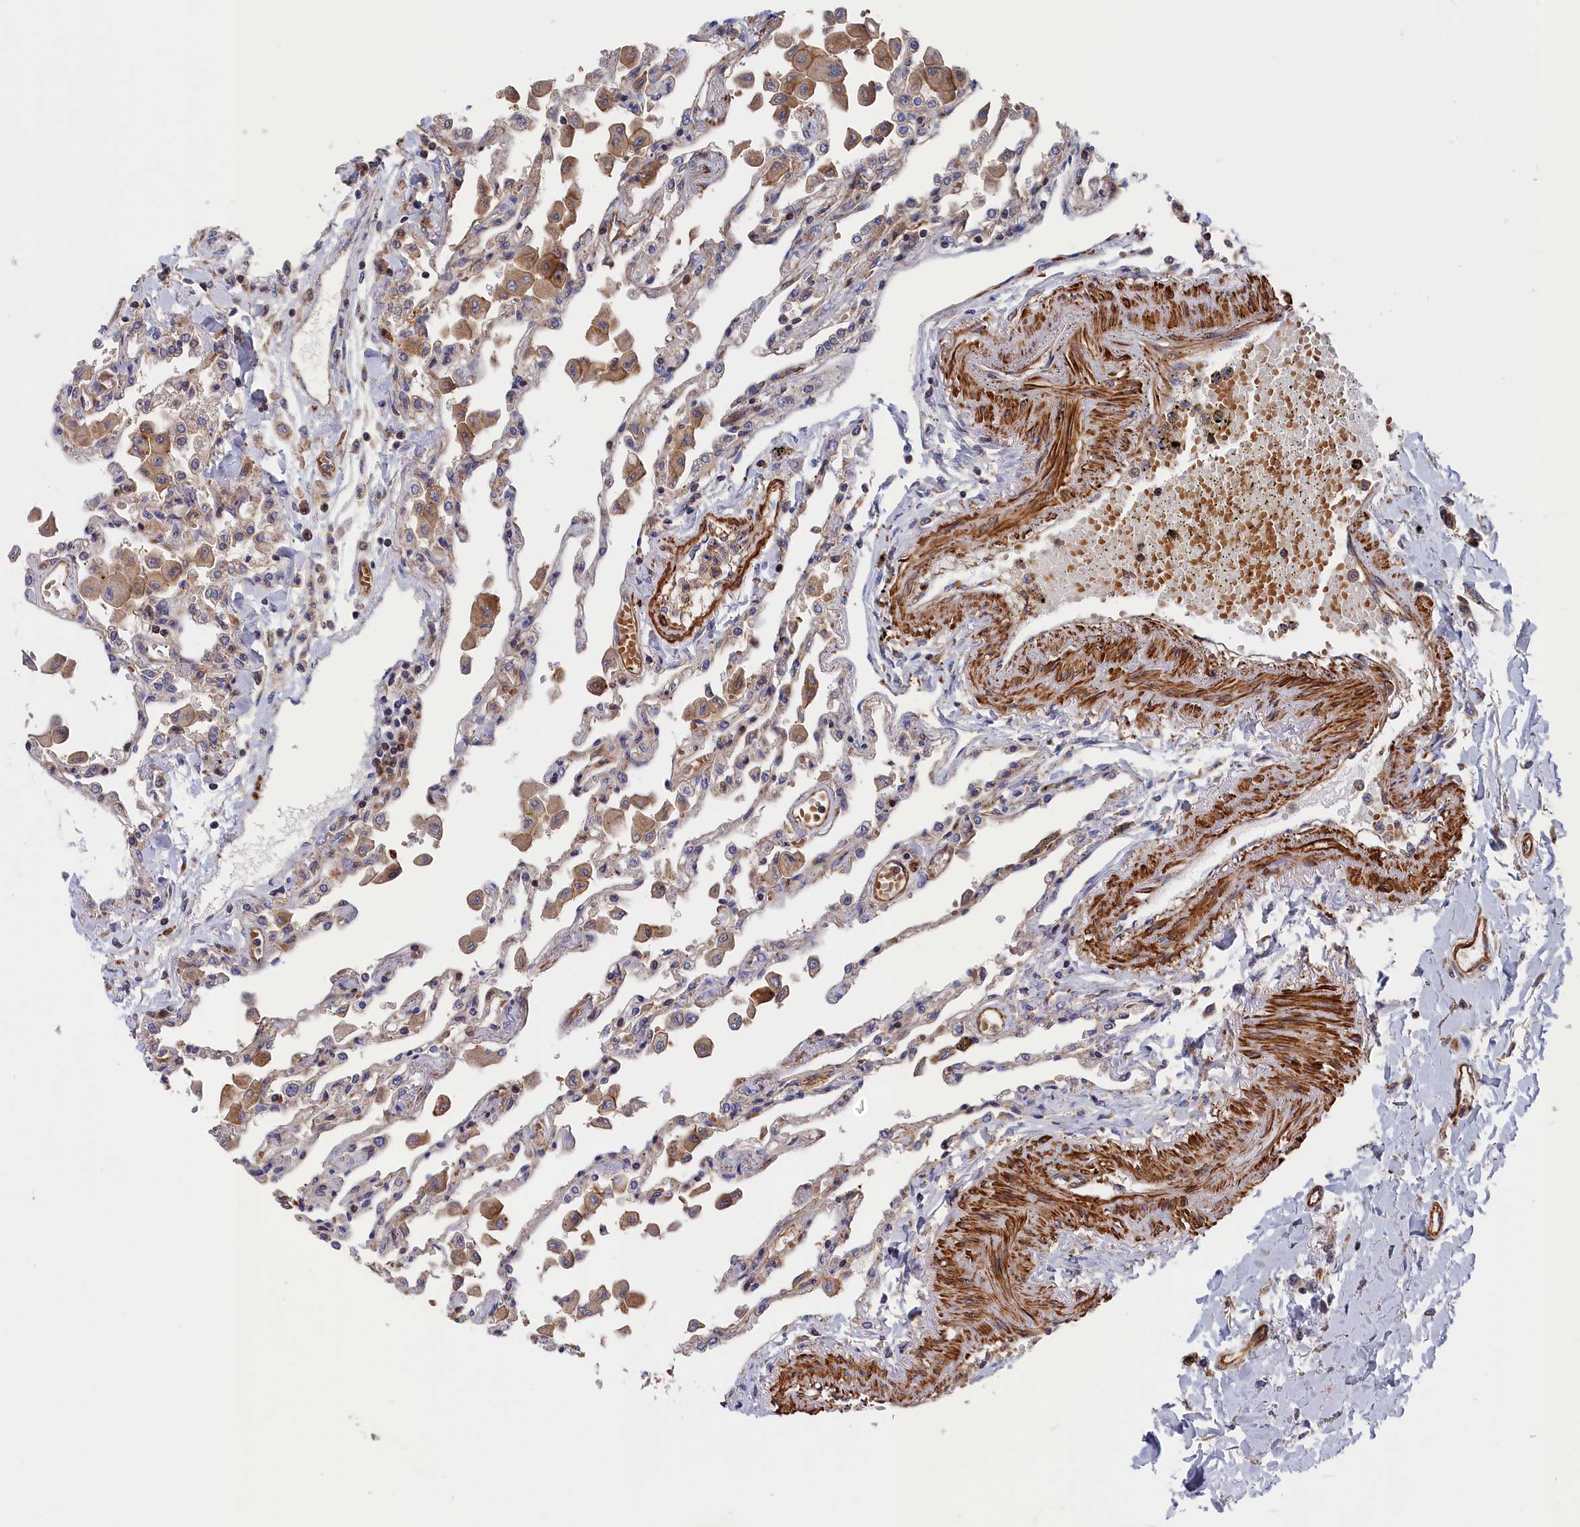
{"staining": {"intensity": "moderate", "quantity": "<25%", "location": "cytoplasmic/membranous"}, "tissue": "lung", "cell_type": "Alveolar cells", "image_type": "normal", "snomed": [{"axis": "morphology", "description": "Normal tissue, NOS"}, {"axis": "topography", "description": "Bronchus"}, {"axis": "topography", "description": "Lung"}], "caption": "Protein staining of normal lung demonstrates moderate cytoplasmic/membranous positivity in approximately <25% of alveolar cells.", "gene": "LDHD", "patient": {"sex": "female", "age": 49}}